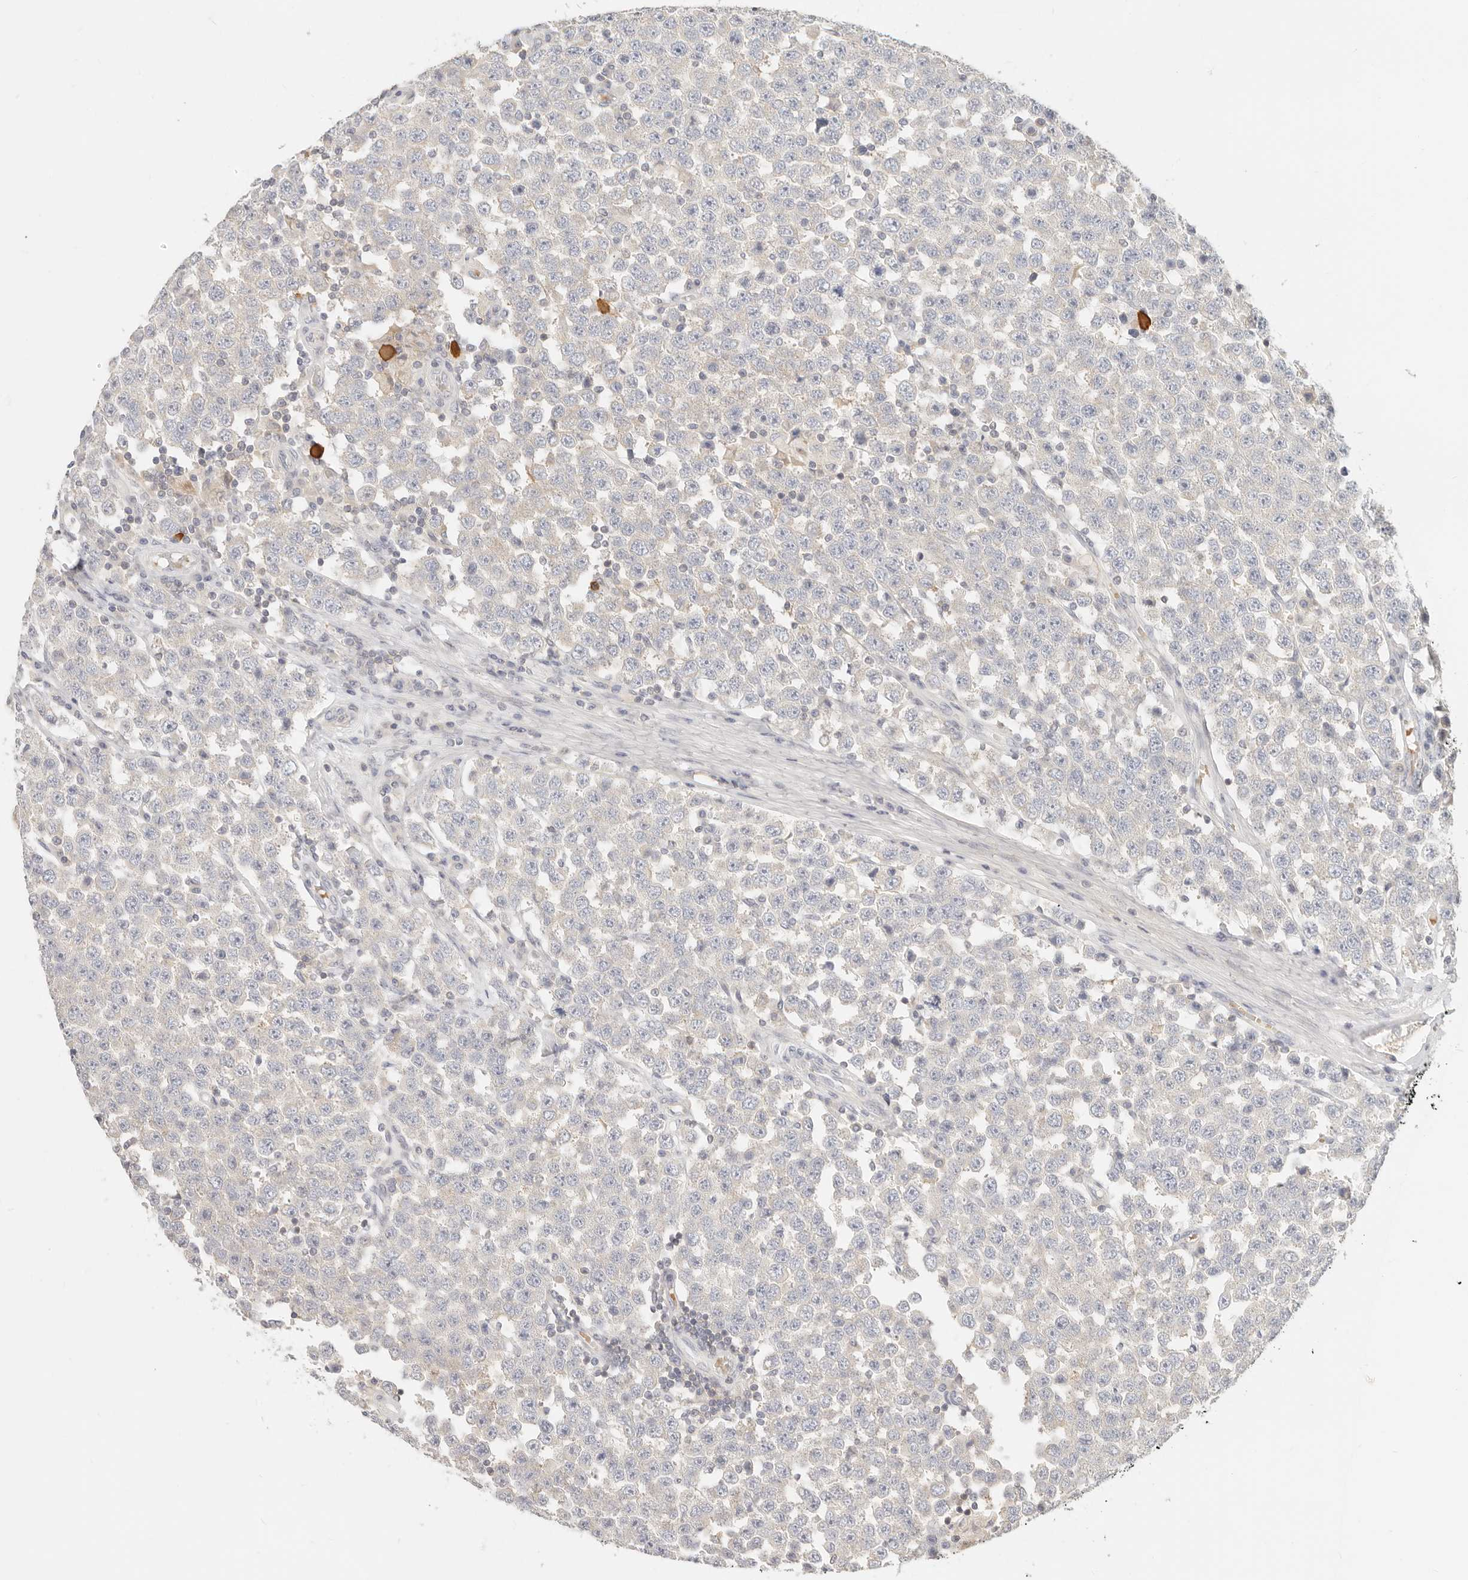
{"staining": {"intensity": "negative", "quantity": "none", "location": "none"}, "tissue": "testis cancer", "cell_type": "Tumor cells", "image_type": "cancer", "snomed": [{"axis": "morphology", "description": "Seminoma, NOS"}, {"axis": "topography", "description": "Testis"}], "caption": "Immunohistochemistry (IHC) micrograph of neoplastic tissue: human testis cancer (seminoma) stained with DAB displays no significant protein staining in tumor cells. (DAB (3,3'-diaminobenzidine) immunohistochemistry (IHC) with hematoxylin counter stain).", "gene": "LTB4R2", "patient": {"sex": "male", "age": 28}}